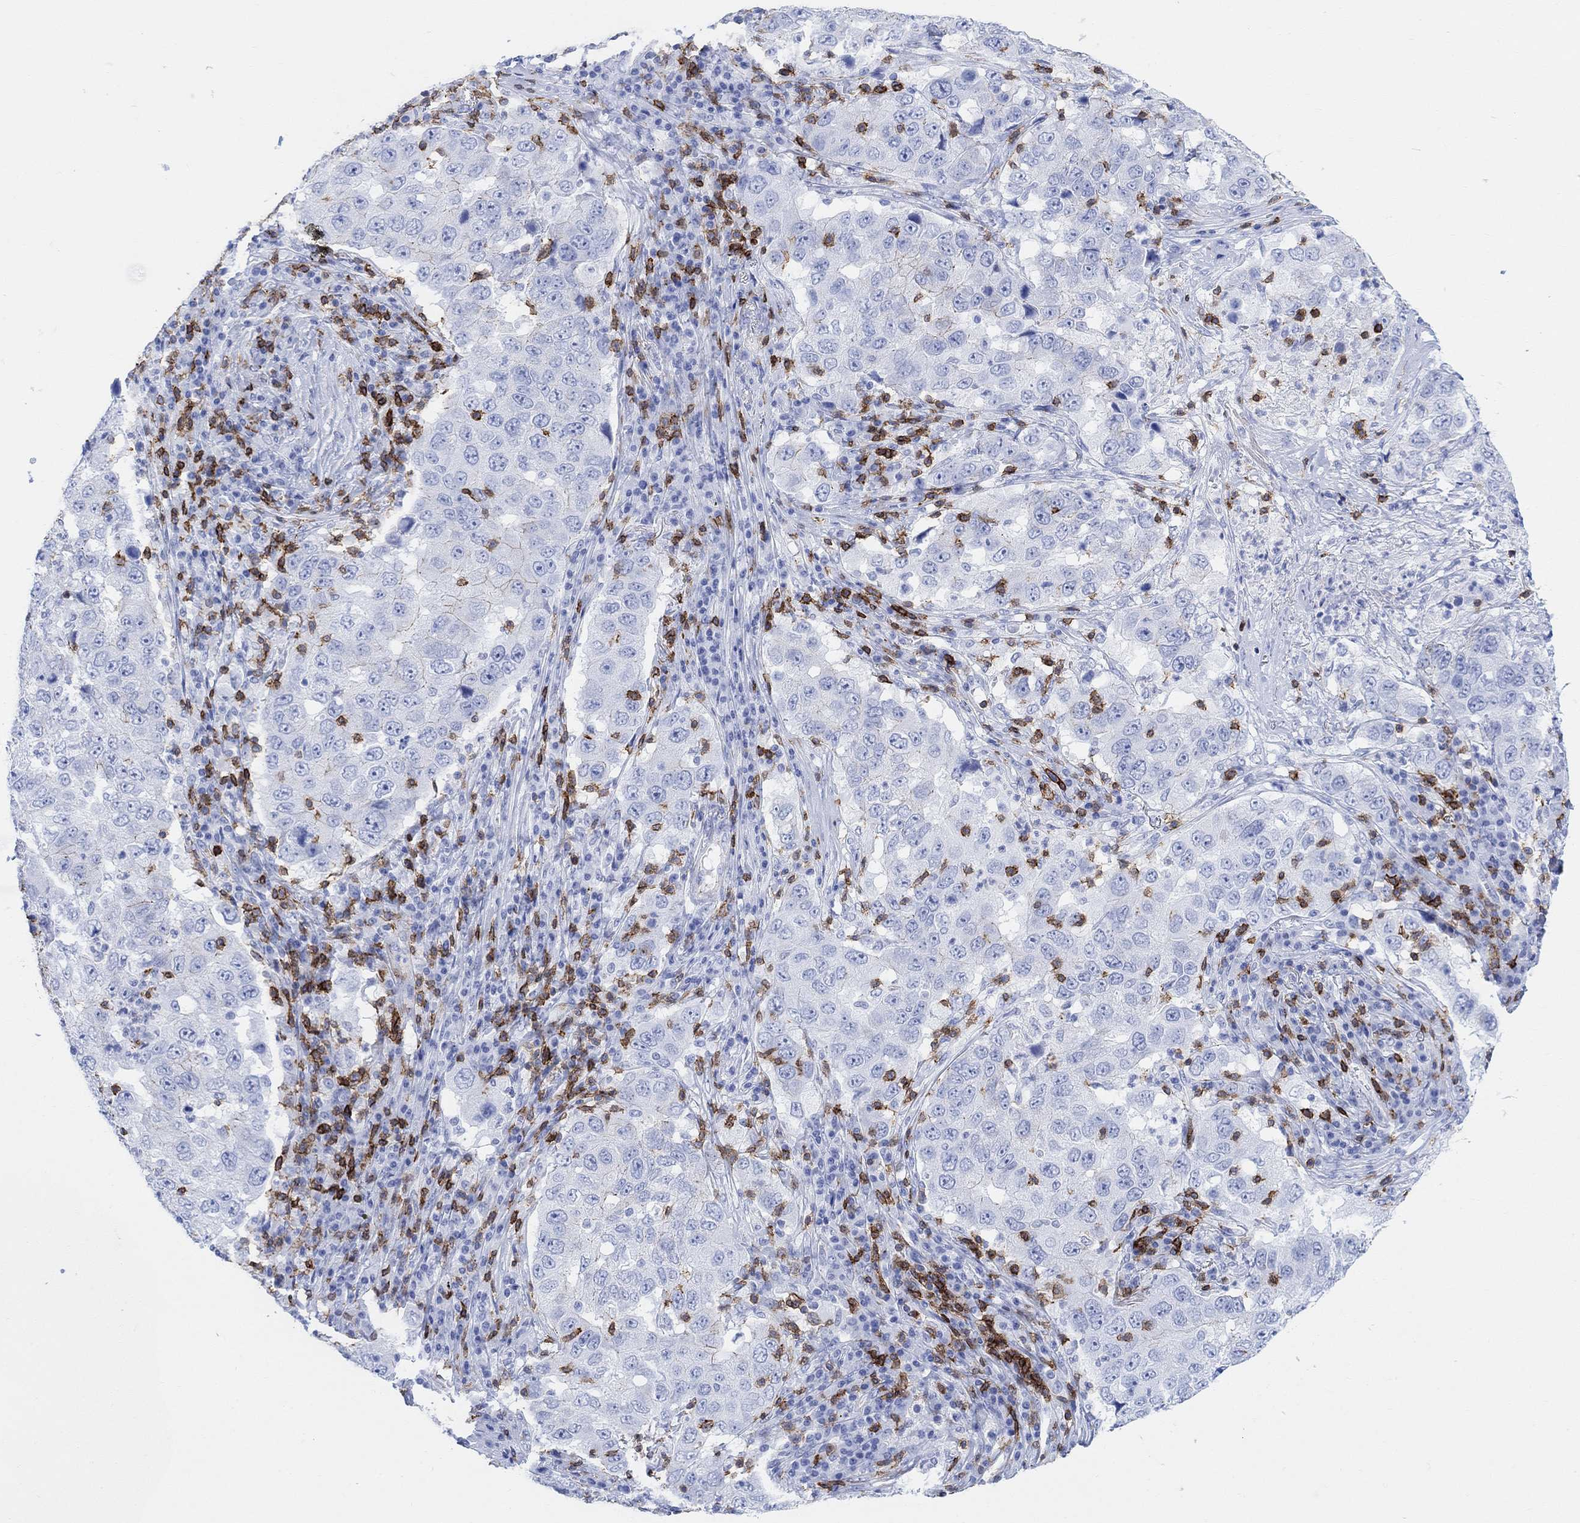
{"staining": {"intensity": "weak", "quantity": "<25%", "location": "cytoplasmic/membranous"}, "tissue": "lung cancer", "cell_type": "Tumor cells", "image_type": "cancer", "snomed": [{"axis": "morphology", "description": "Adenocarcinoma, NOS"}, {"axis": "topography", "description": "Lung"}], "caption": "Immunohistochemical staining of adenocarcinoma (lung) displays no significant staining in tumor cells.", "gene": "GPR65", "patient": {"sex": "male", "age": 73}}